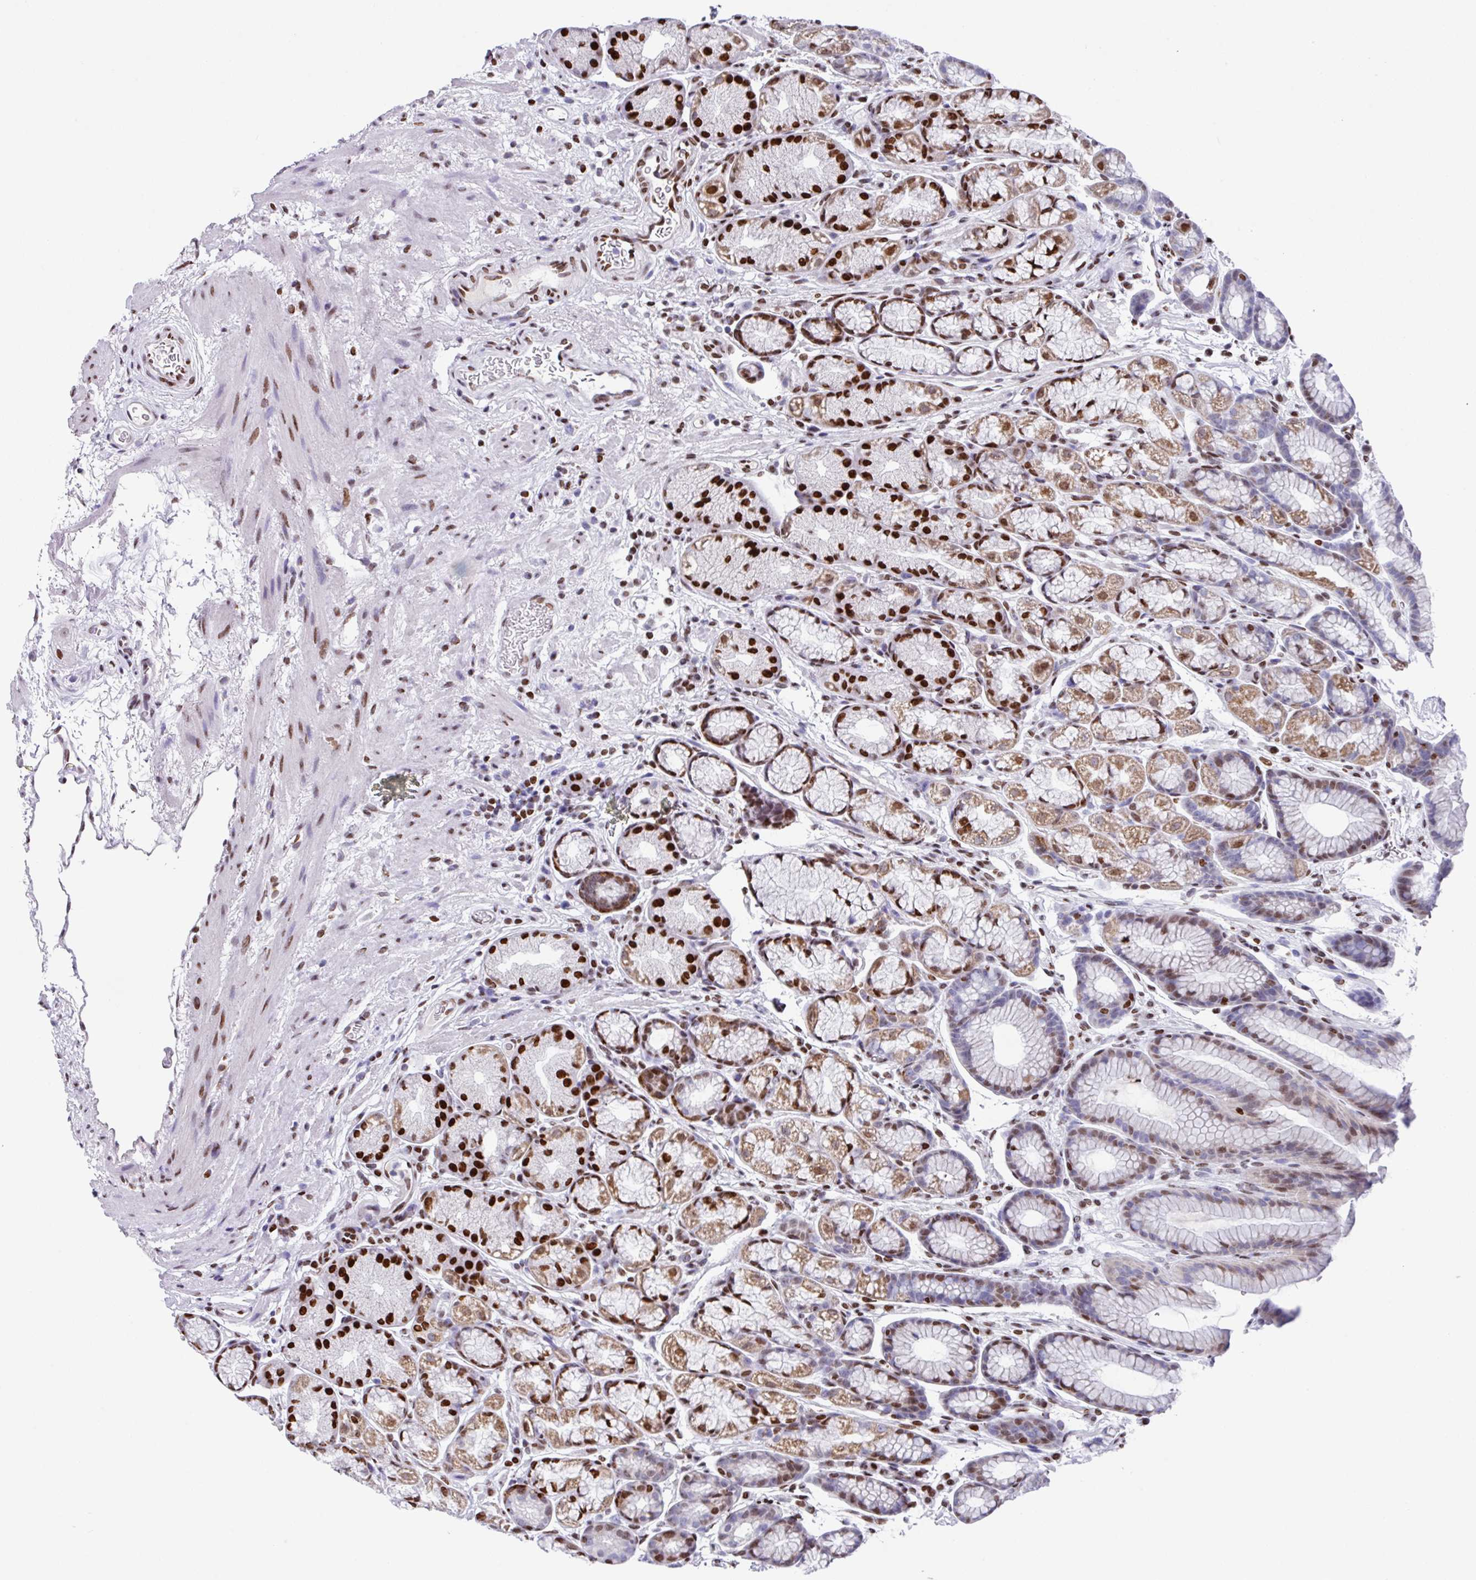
{"staining": {"intensity": "strong", "quantity": "25%-75%", "location": "cytoplasmic/membranous,nuclear"}, "tissue": "stomach", "cell_type": "Glandular cells", "image_type": "normal", "snomed": [{"axis": "morphology", "description": "Normal tissue, NOS"}, {"axis": "topography", "description": "Stomach, lower"}], "caption": "A histopathology image of human stomach stained for a protein shows strong cytoplasmic/membranous,nuclear brown staining in glandular cells.", "gene": "TCF3", "patient": {"sex": "male", "age": 67}}